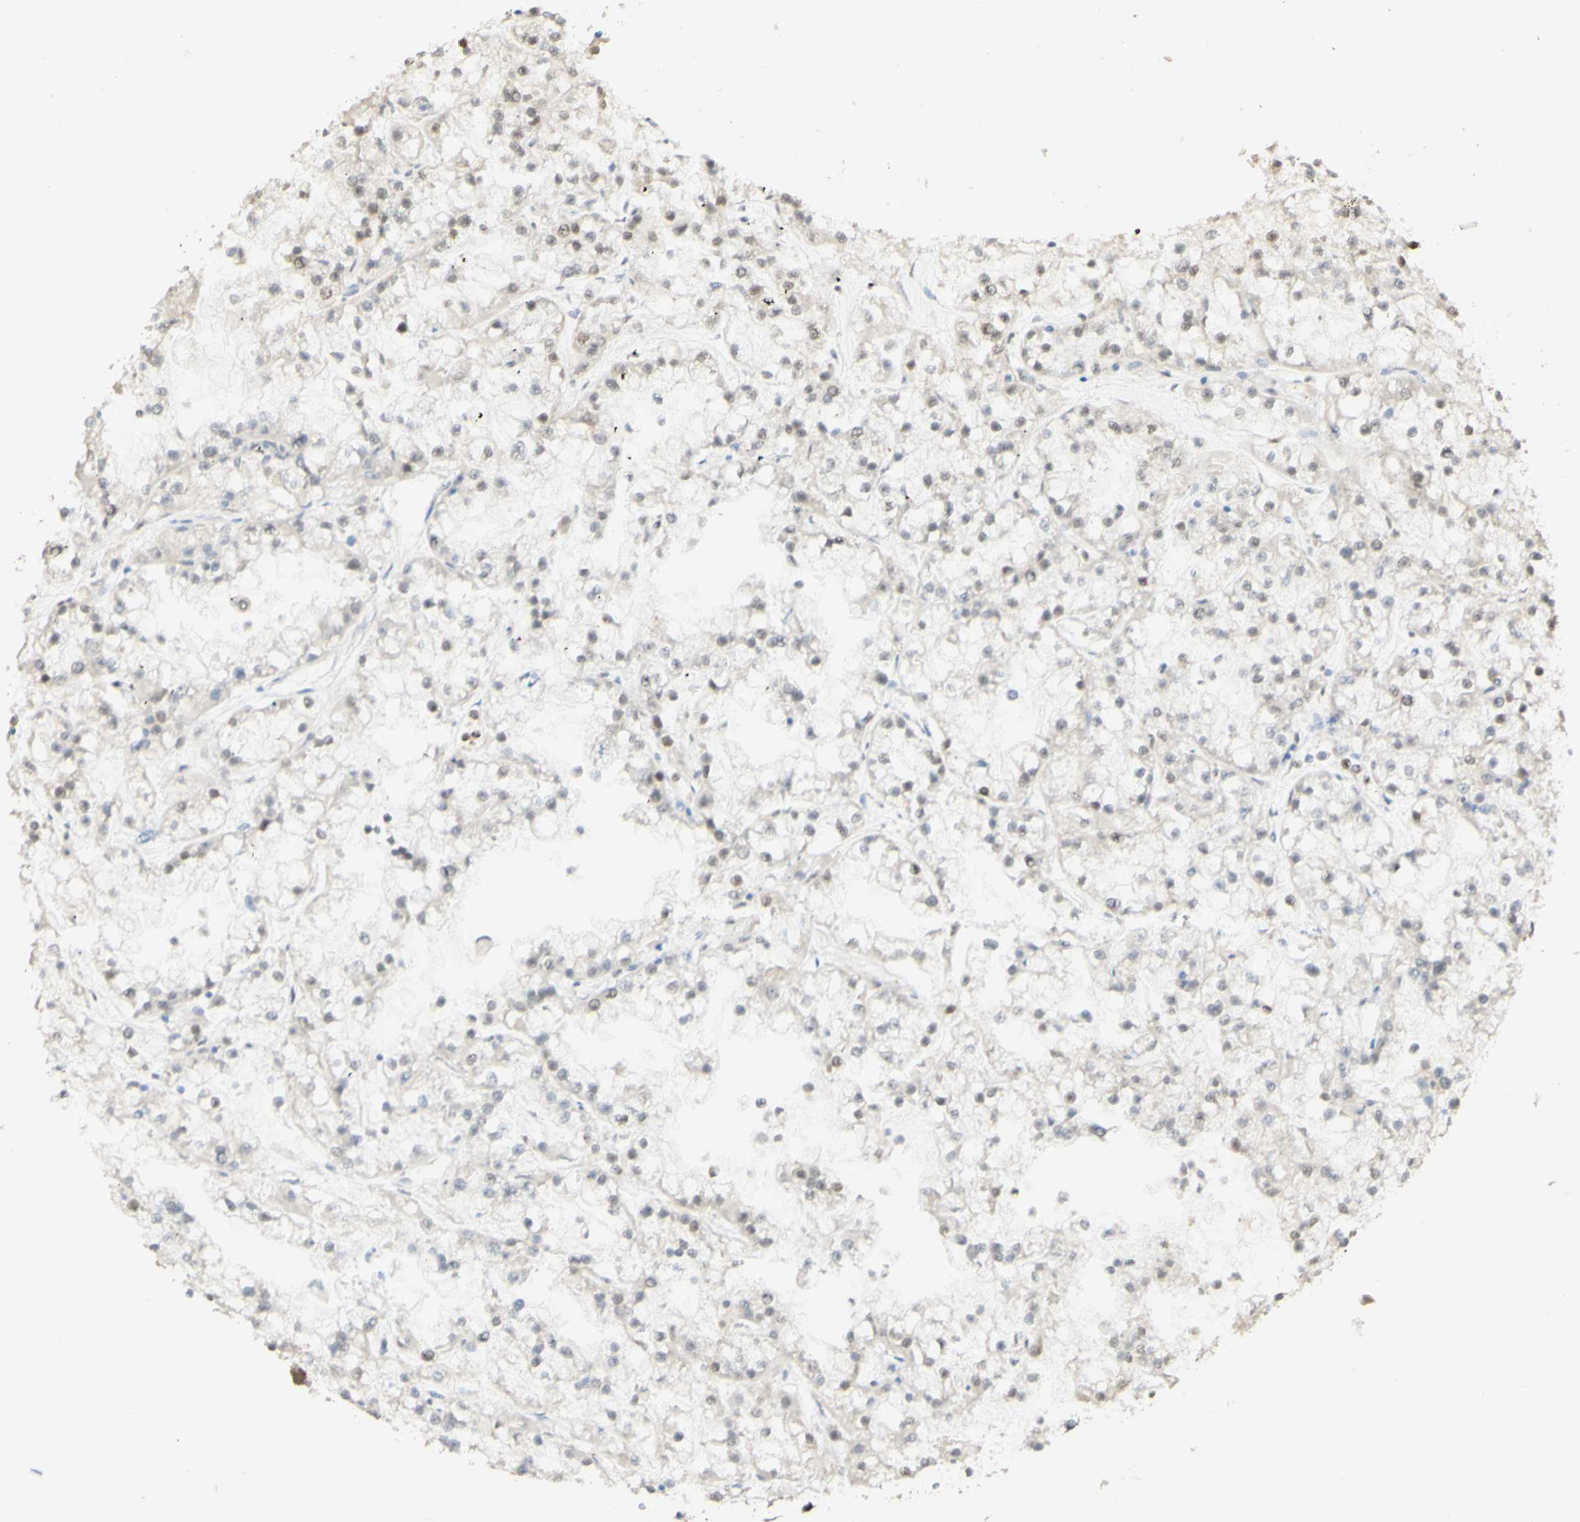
{"staining": {"intensity": "weak", "quantity": "<25%", "location": "nuclear"}, "tissue": "renal cancer", "cell_type": "Tumor cells", "image_type": "cancer", "snomed": [{"axis": "morphology", "description": "Adenocarcinoma, NOS"}, {"axis": "topography", "description": "Kidney"}], "caption": "There is no significant expression in tumor cells of renal adenocarcinoma. The staining was performed using DAB to visualize the protein expression in brown, while the nuclei were stained in blue with hematoxylin (Magnification: 20x).", "gene": "MAP3K4", "patient": {"sex": "female", "age": 52}}